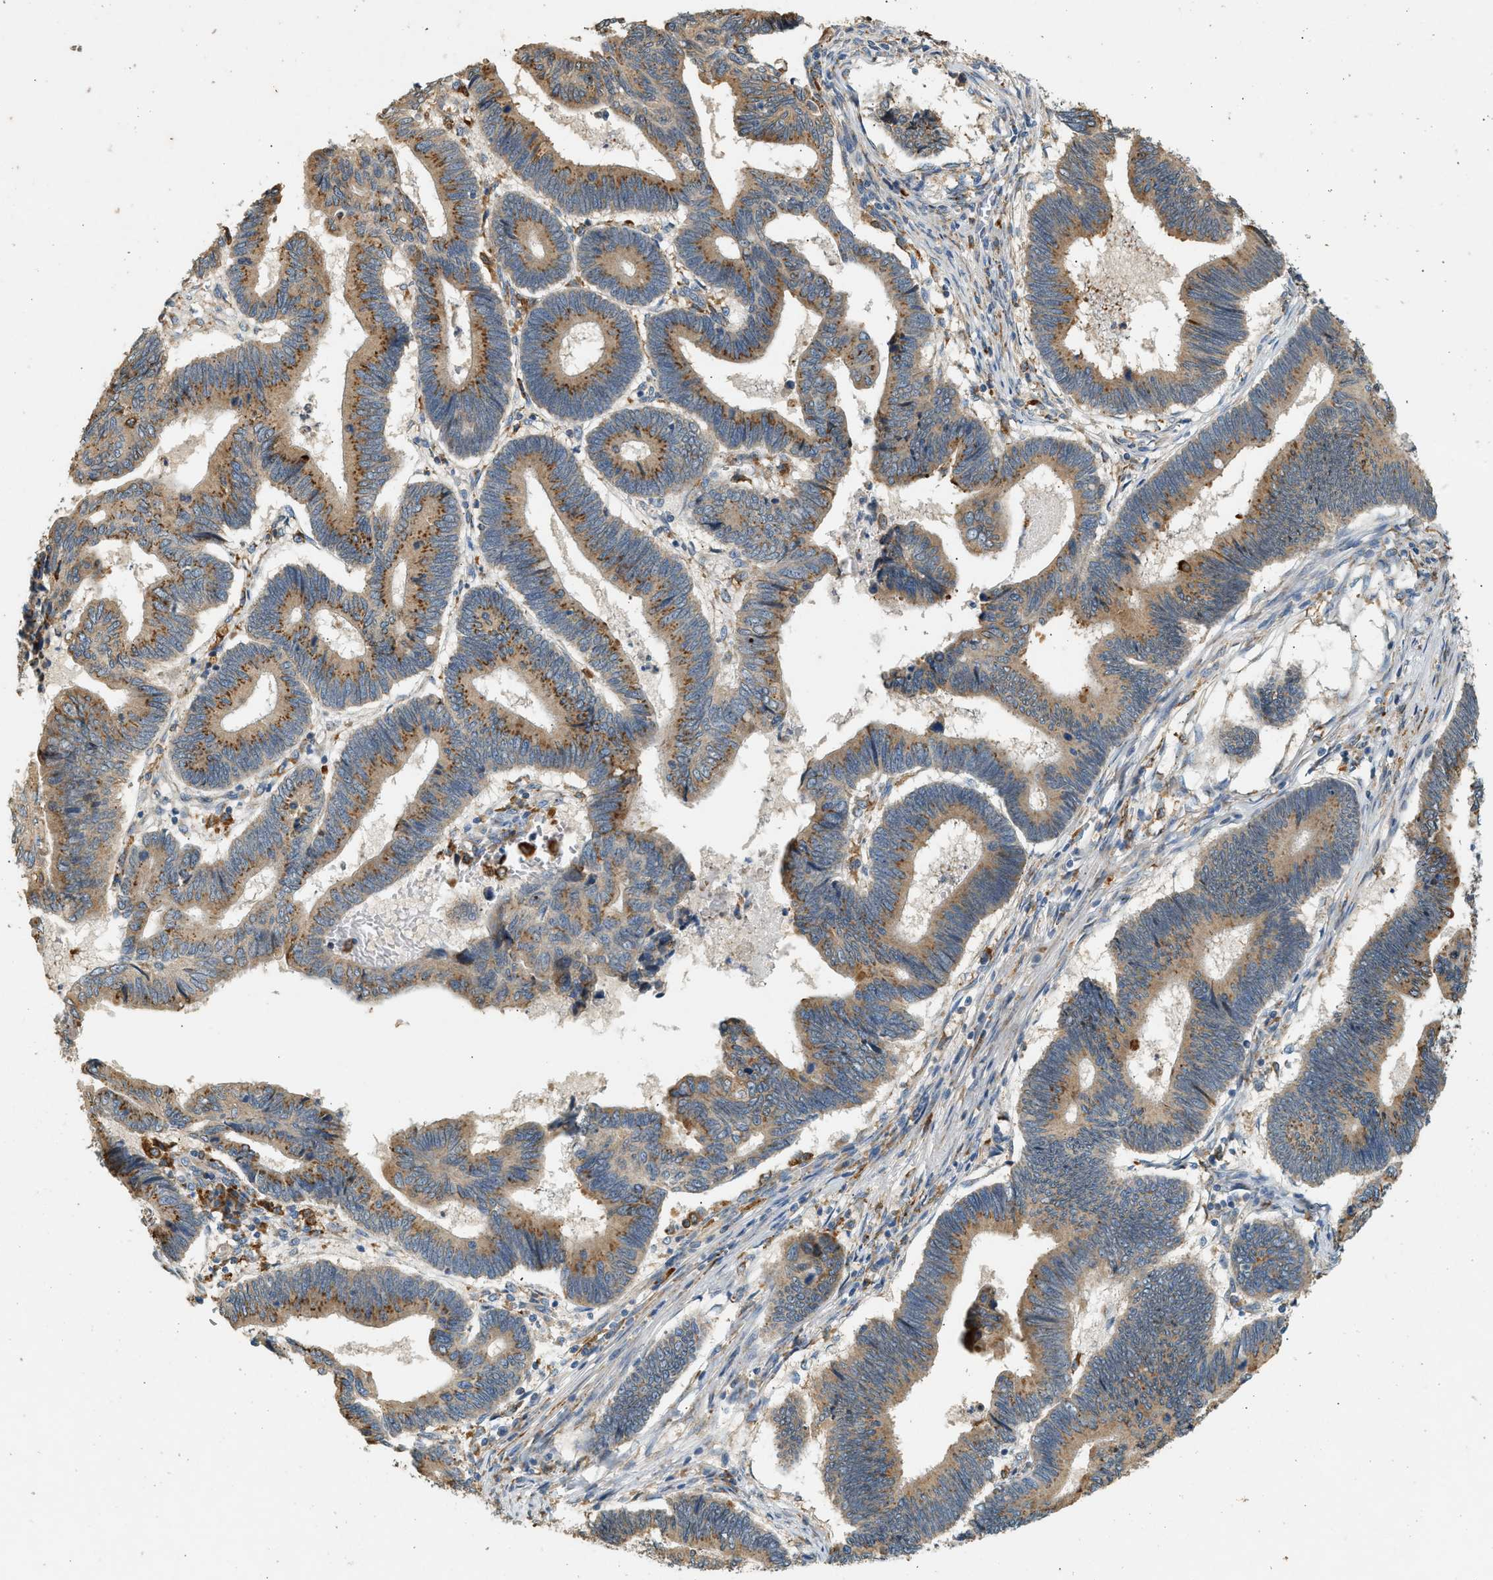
{"staining": {"intensity": "moderate", "quantity": ">75%", "location": "cytoplasmic/membranous"}, "tissue": "pancreatic cancer", "cell_type": "Tumor cells", "image_type": "cancer", "snomed": [{"axis": "morphology", "description": "Adenocarcinoma, NOS"}, {"axis": "topography", "description": "Pancreas"}], "caption": "An IHC photomicrograph of tumor tissue is shown. Protein staining in brown shows moderate cytoplasmic/membranous positivity in adenocarcinoma (pancreatic) within tumor cells. The staining was performed using DAB (3,3'-diaminobenzidine), with brown indicating positive protein expression. Nuclei are stained blue with hematoxylin.", "gene": "CTSB", "patient": {"sex": "female", "age": 70}}